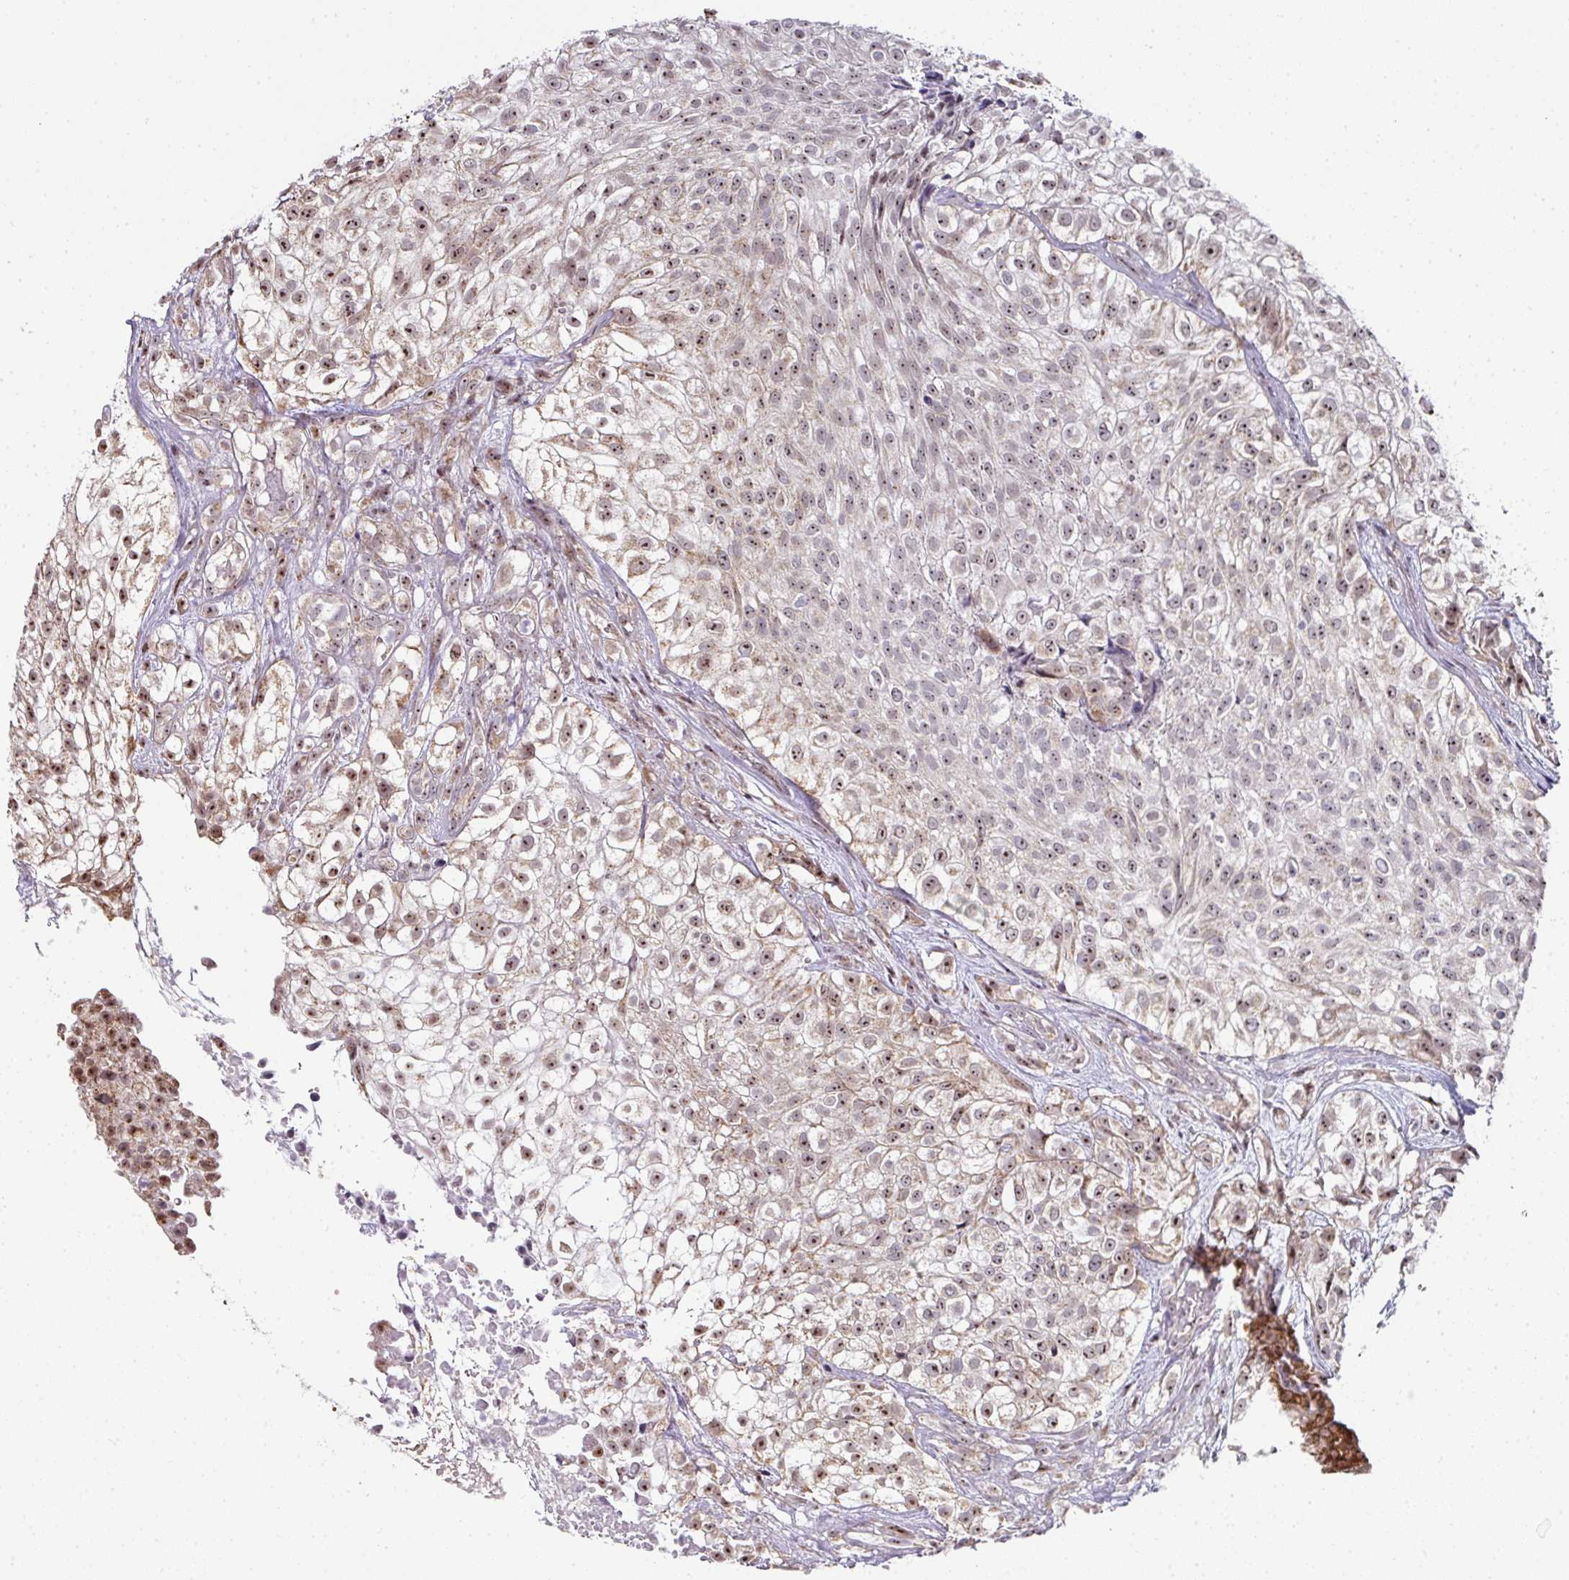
{"staining": {"intensity": "weak", "quantity": ">75%", "location": "nuclear"}, "tissue": "urothelial cancer", "cell_type": "Tumor cells", "image_type": "cancer", "snomed": [{"axis": "morphology", "description": "Urothelial carcinoma, High grade"}, {"axis": "topography", "description": "Urinary bladder"}], "caption": "This is an image of immunohistochemistry (IHC) staining of urothelial cancer, which shows weak staining in the nuclear of tumor cells.", "gene": "NACC2", "patient": {"sex": "male", "age": 56}}